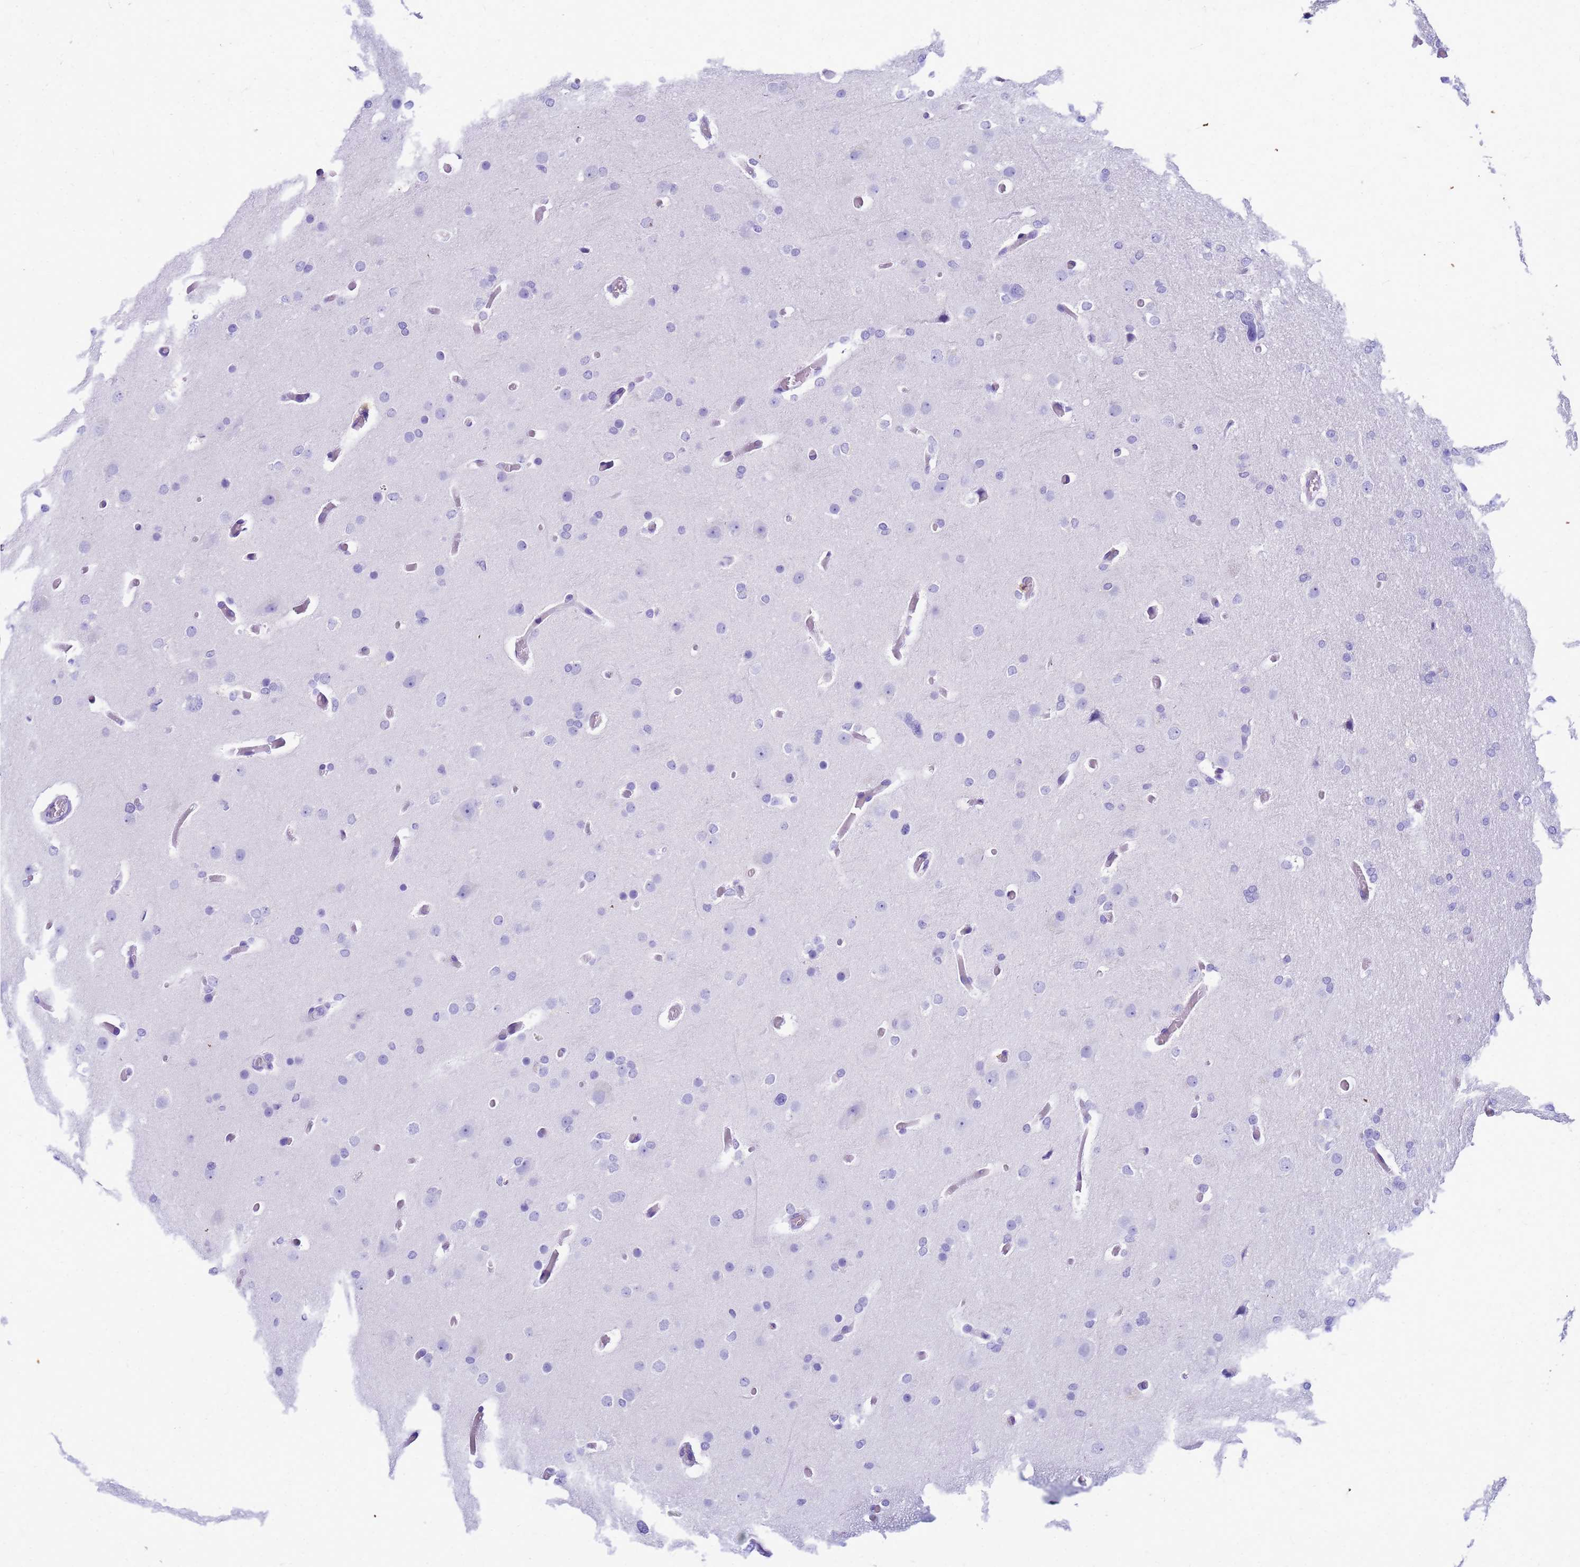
{"staining": {"intensity": "negative", "quantity": "none", "location": "none"}, "tissue": "glioma", "cell_type": "Tumor cells", "image_type": "cancer", "snomed": [{"axis": "morphology", "description": "Glioma, malignant, High grade"}, {"axis": "topography", "description": "Cerebral cortex"}], "caption": "This is an immunohistochemistry image of human high-grade glioma (malignant). There is no expression in tumor cells.", "gene": "CFAP100", "patient": {"sex": "female", "age": 36}}